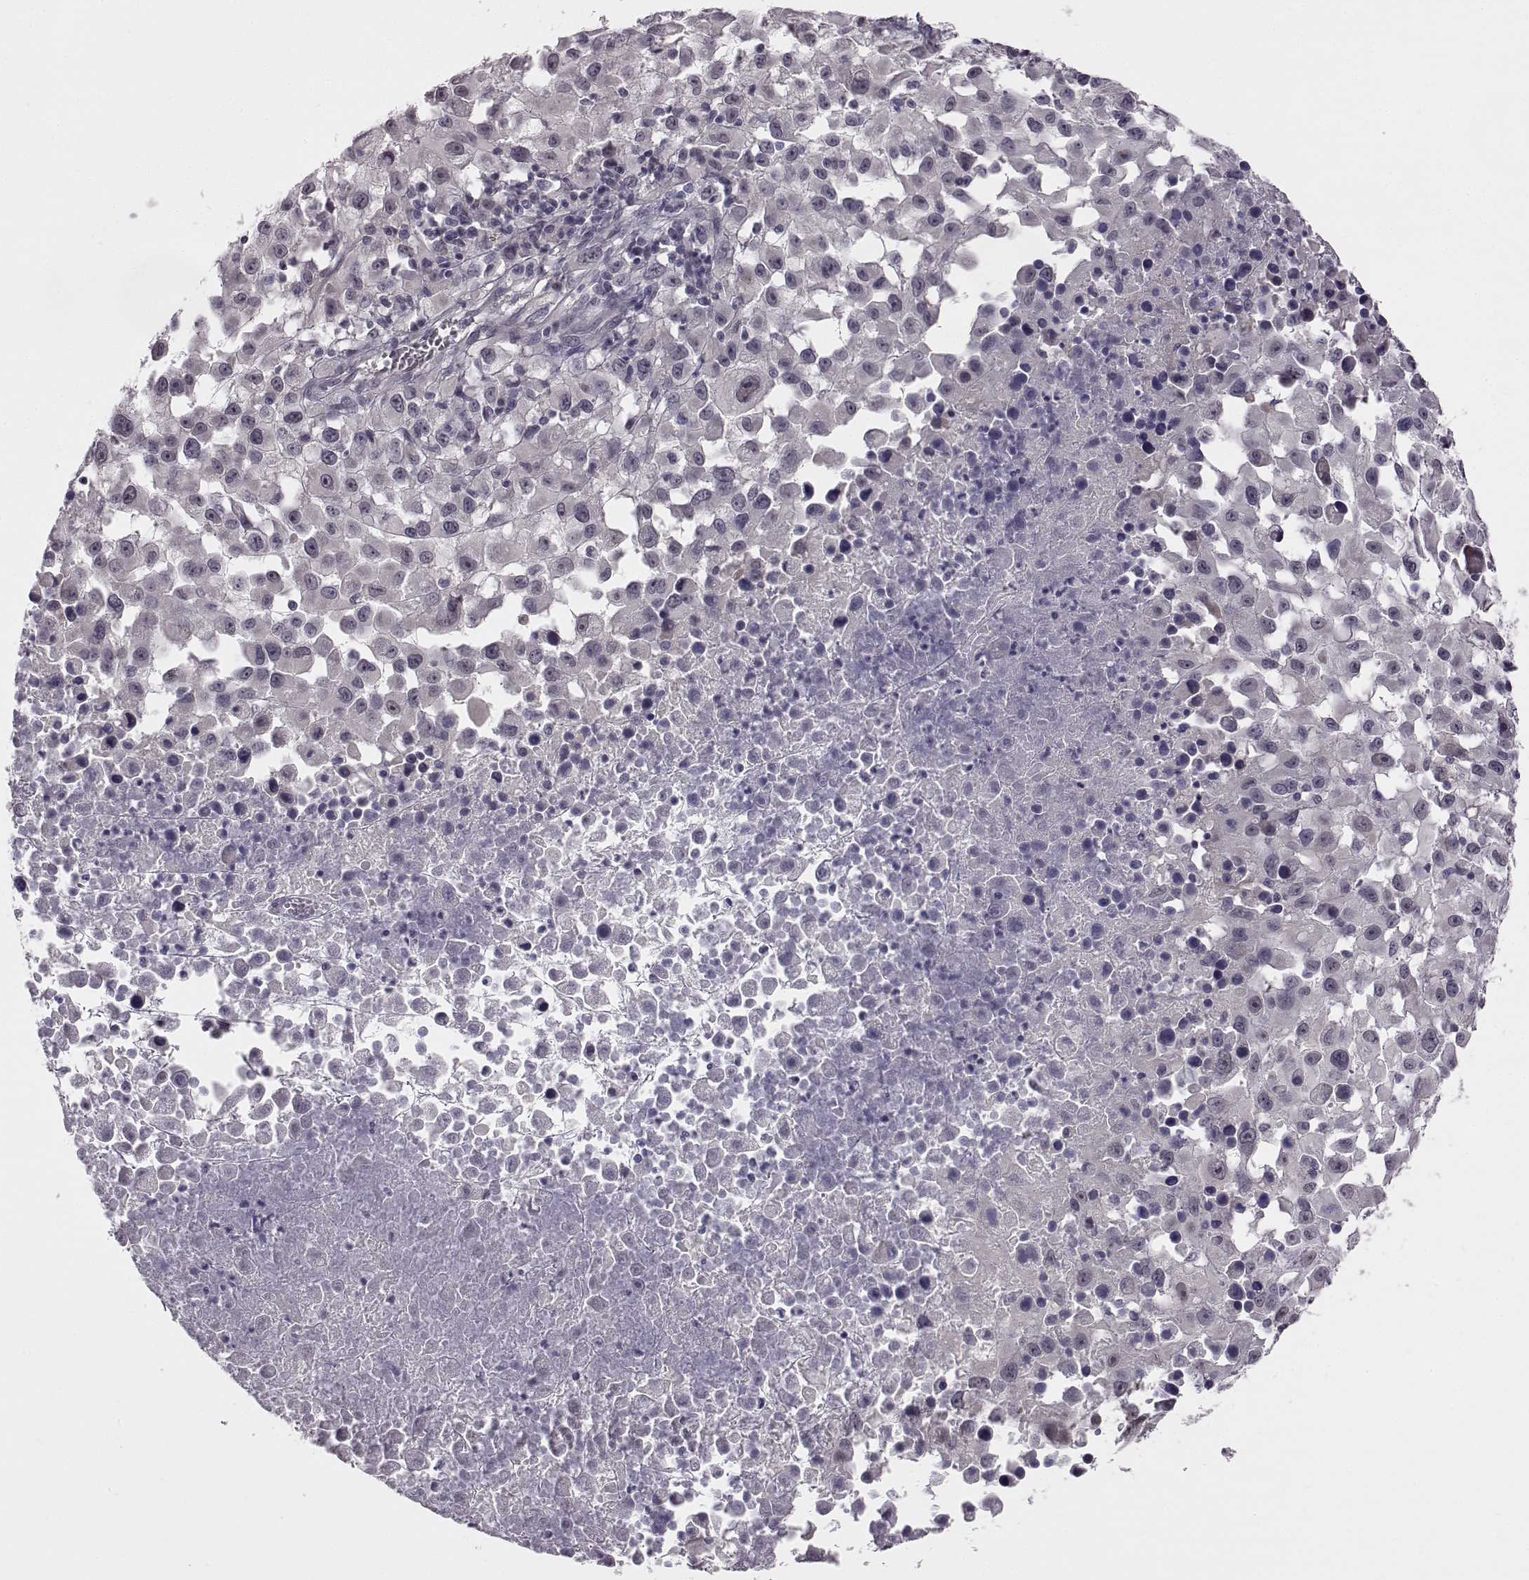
{"staining": {"intensity": "negative", "quantity": "none", "location": "none"}, "tissue": "melanoma", "cell_type": "Tumor cells", "image_type": "cancer", "snomed": [{"axis": "morphology", "description": "Malignant melanoma, Metastatic site"}, {"axis": "topography", "description": "Soft tissue"}], "caption": "This micrograph is of malignant melanoma (metastatic site) stained with immunohistochemistry to label a protein in brown with the nuclei are counter-stained blue. There is no expression in tumor cells.", "gene": "C10orf62", "patient": {"sex": "male", "age": 50}}